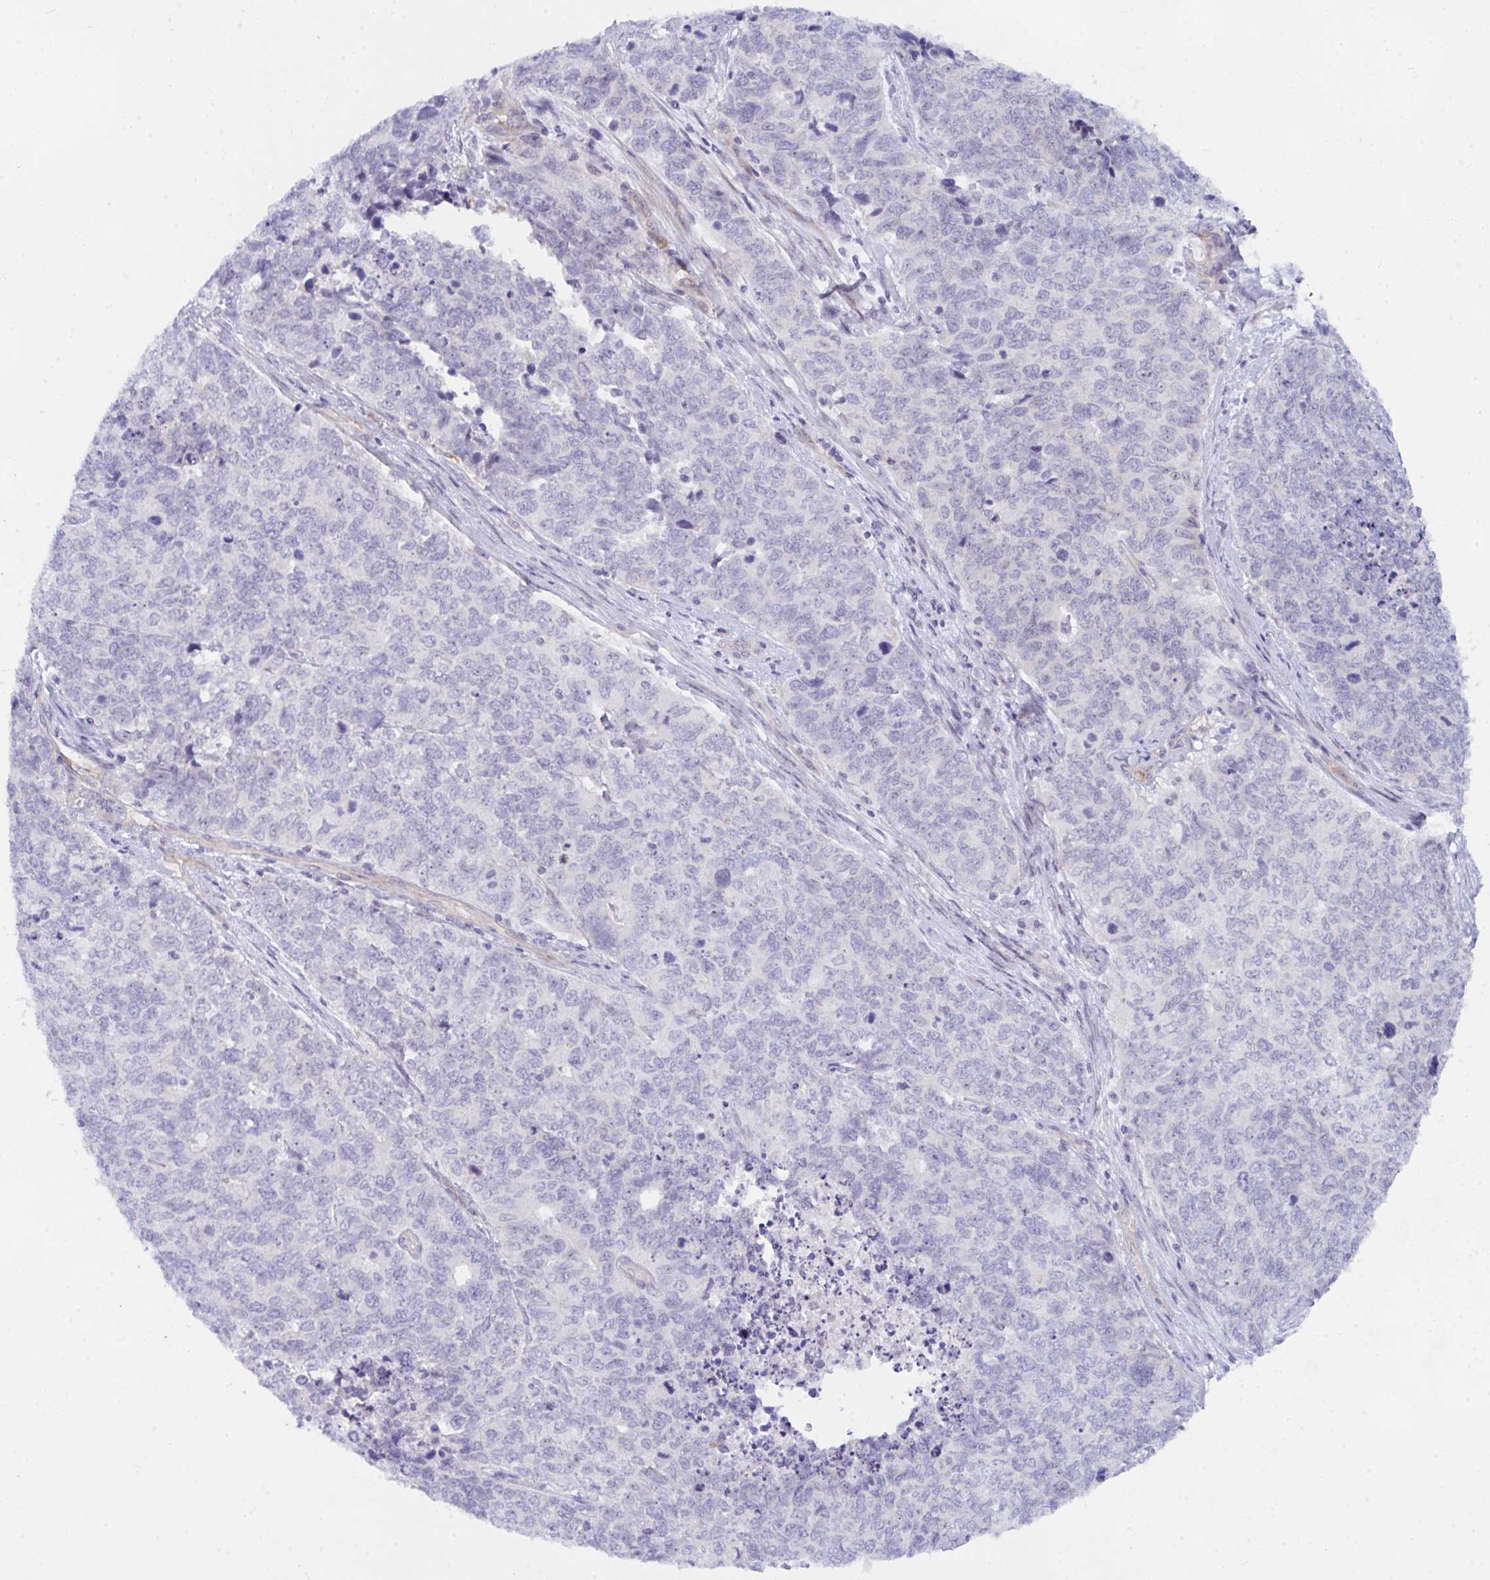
{"staining": {"intensity": "negative", "quantity": "none", "location": "none"}, "tissue": "cervical cancer", "cell_type": "Tumor cells", "image_type": "cancer", "snomed": [{"axis": "morphology", "description": "Squamous cell carcinoma, NOS"}, {"axis": "topography", "description": "Cervix"}], "caption": "Tumor cells show no significant expression in squamous cell carcinoma (cervical). (DAB (3,3'-diaminobenzidine) immunohistochemistry, high magnification).", "gene": "NFXL1", "patient": {"sex": "female", "age": 38}}